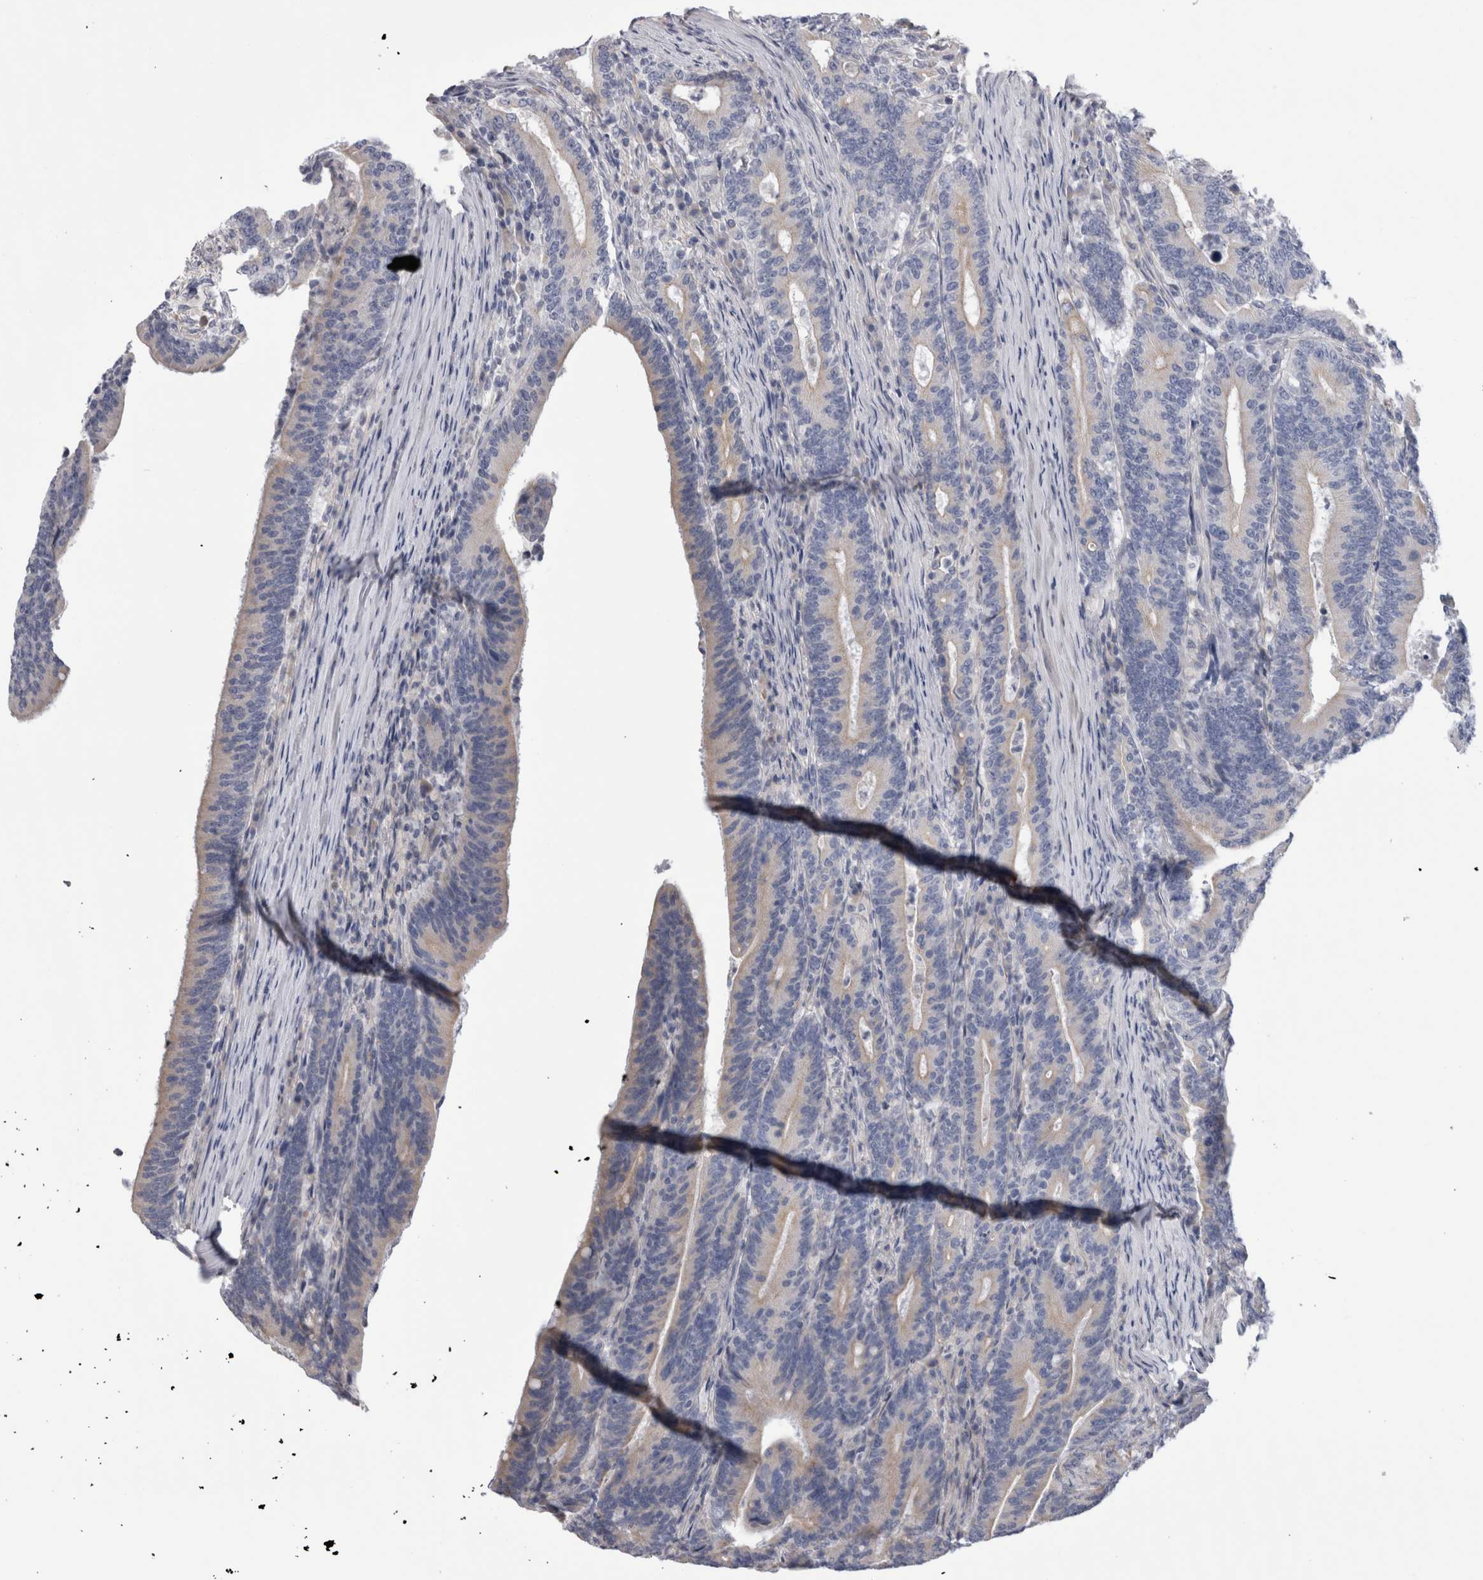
{"staining": {"intensity": "negative", "quantity": "none", "location": "none"}, "tissue": "colorectal cancer", "cell_type": "Tumor cells", "image_type": "cancer", "snomed": [{"axis": "morphology", "description": "Adenocarcinoma, NOS"}, {"axis": "topography", "description": "Colon"}], "caption": "An IHC micrograph of colorectal adenocarcinoma is shown. There is no staining in tumor cells of colorectal adenocarcinoma. (DAB IHC, high magnification).", "gene": "SMAP2", "patient": {"sex": "female", "age": 66}}